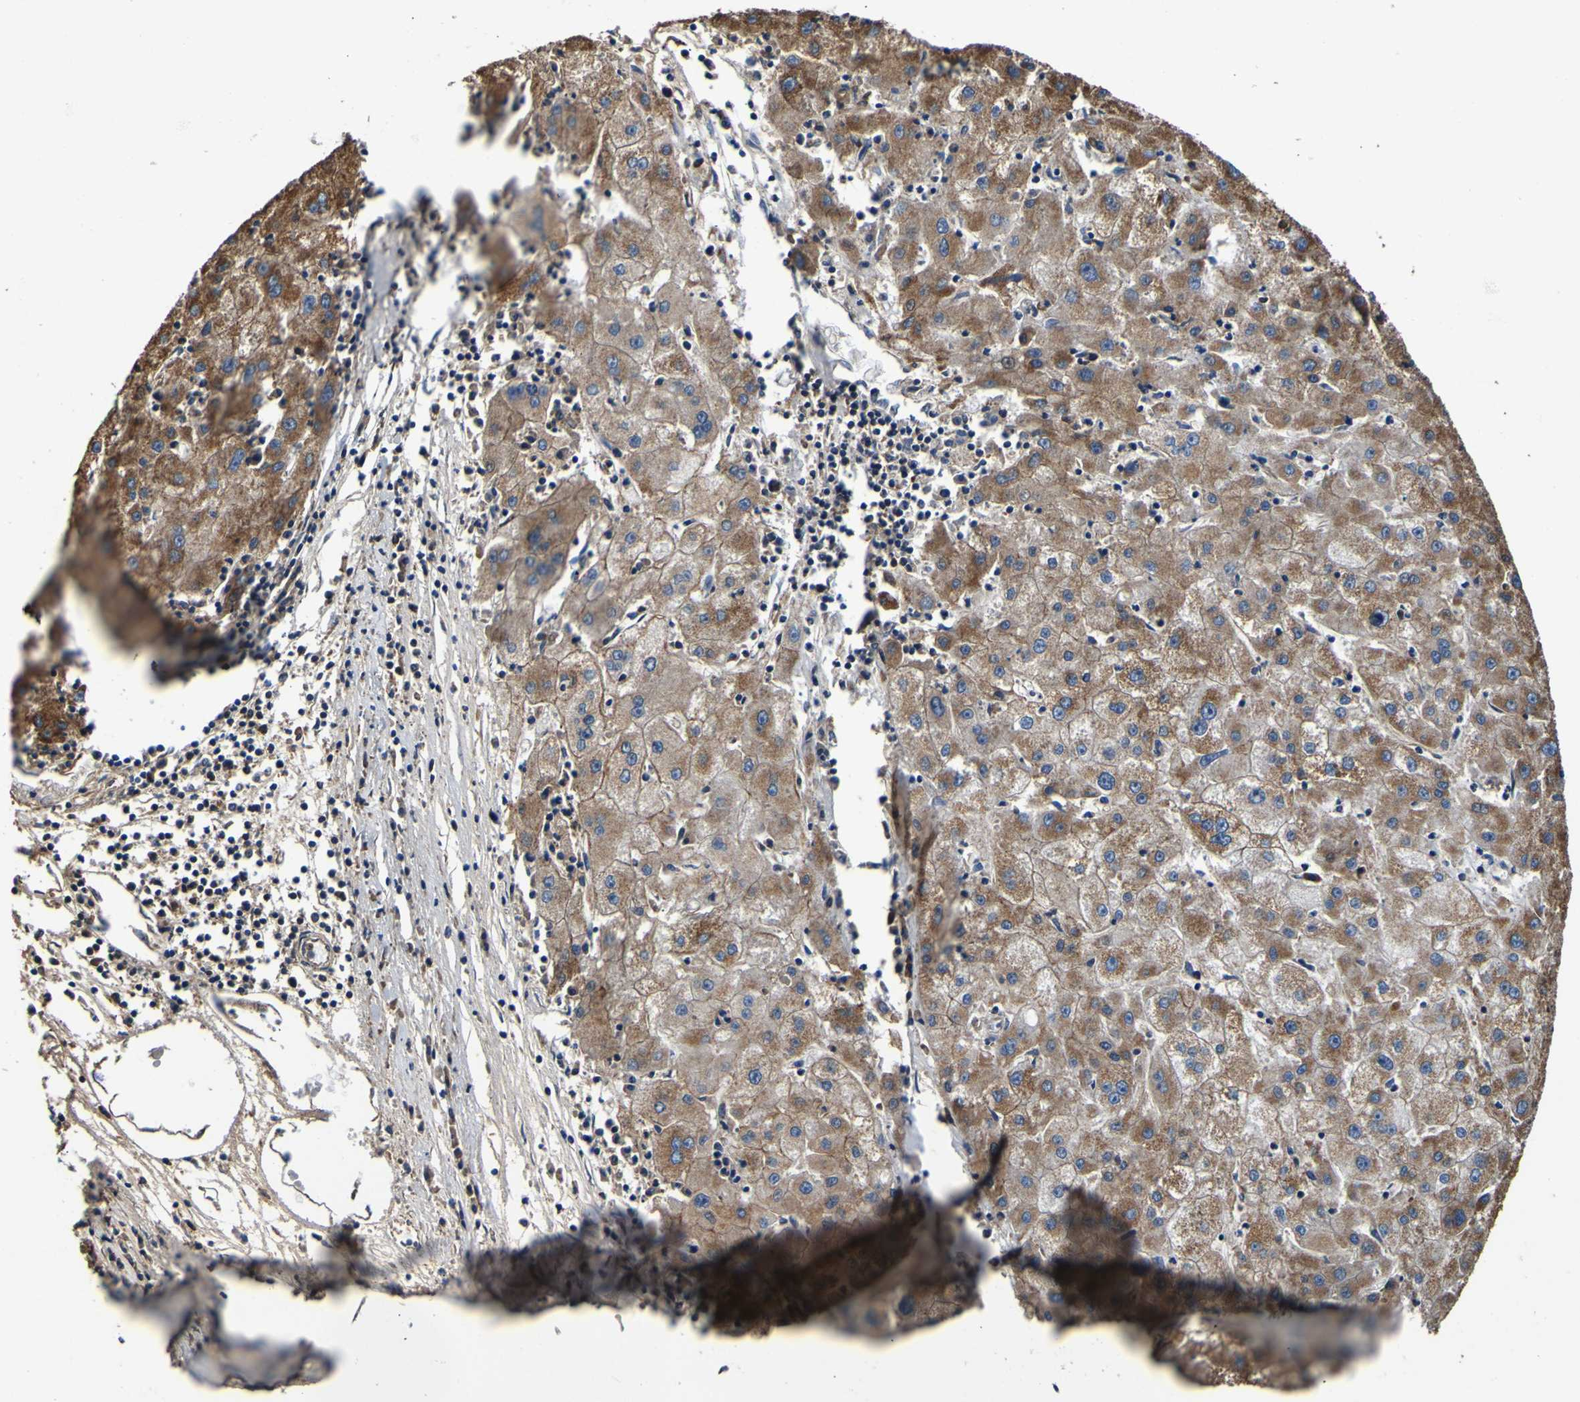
{"staining": {"intensity": "moderate", "quantity": ">75%", "location": "cytoplasmic/membranous"}, "tissue": "liver cancer", "cell_type": "Tumor cells", "image_type": "cancer", "snomed": [{"axis": "morphology", "description": "Carcinoma, Hepatocellular, NOS"}, {"axis": "topography", "description": "Liver"}], "caption": "Brown immunohistochemical staining in human liver hepatocellular carcinoma reveals moderate cytoplasmic/membranous expression in approximately >75% of tumor cells.", "gene": "INPP5A", "patient": {"sex": "male", "age": 72}}